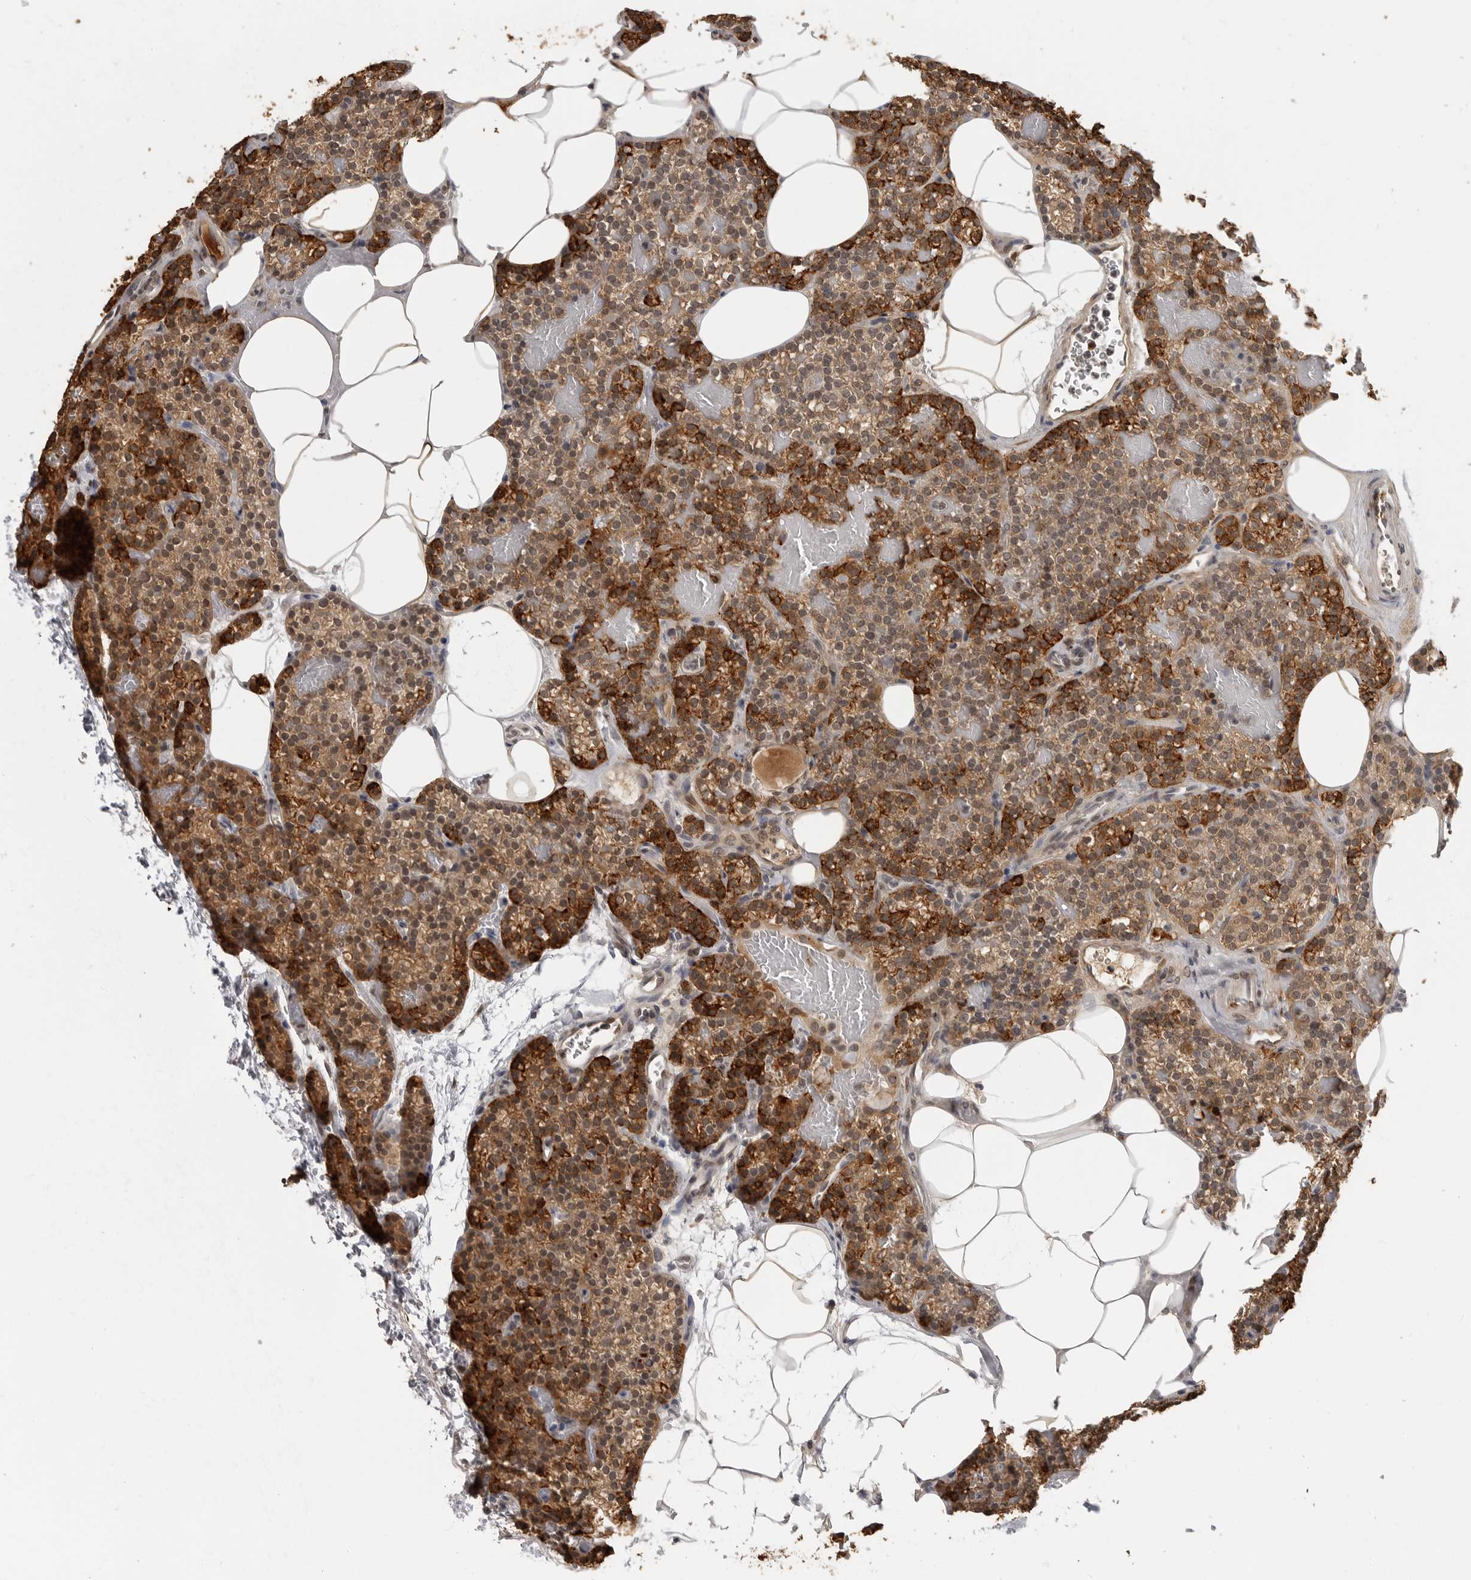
{"staining": {"intensity": "strong", "quantity": ">75%", "location": "cytoplasmic/membranous"}, "tissue": "parathyroid gland", "cell_type": "Glandular cells", "image_type": "normal", "snomed": [{"axis": "morphology", "description": "Normal tissue, NOS"}, {"axis": "topography", "description": "Parathyroid gland"}], "caption": "A histopathology image of human parathyroid gland stained for a protein displays strong cytoplasmic/membranous brown staining in glandular cells. The staining is performed using DAB (3,3'-diaminobenzidine) brown chromogen to label protein expression. The nuclei are counter-stained blue using hematoxylin.", "gene": "CLOCK", "patient": {"sex": "male", "age": 58}}